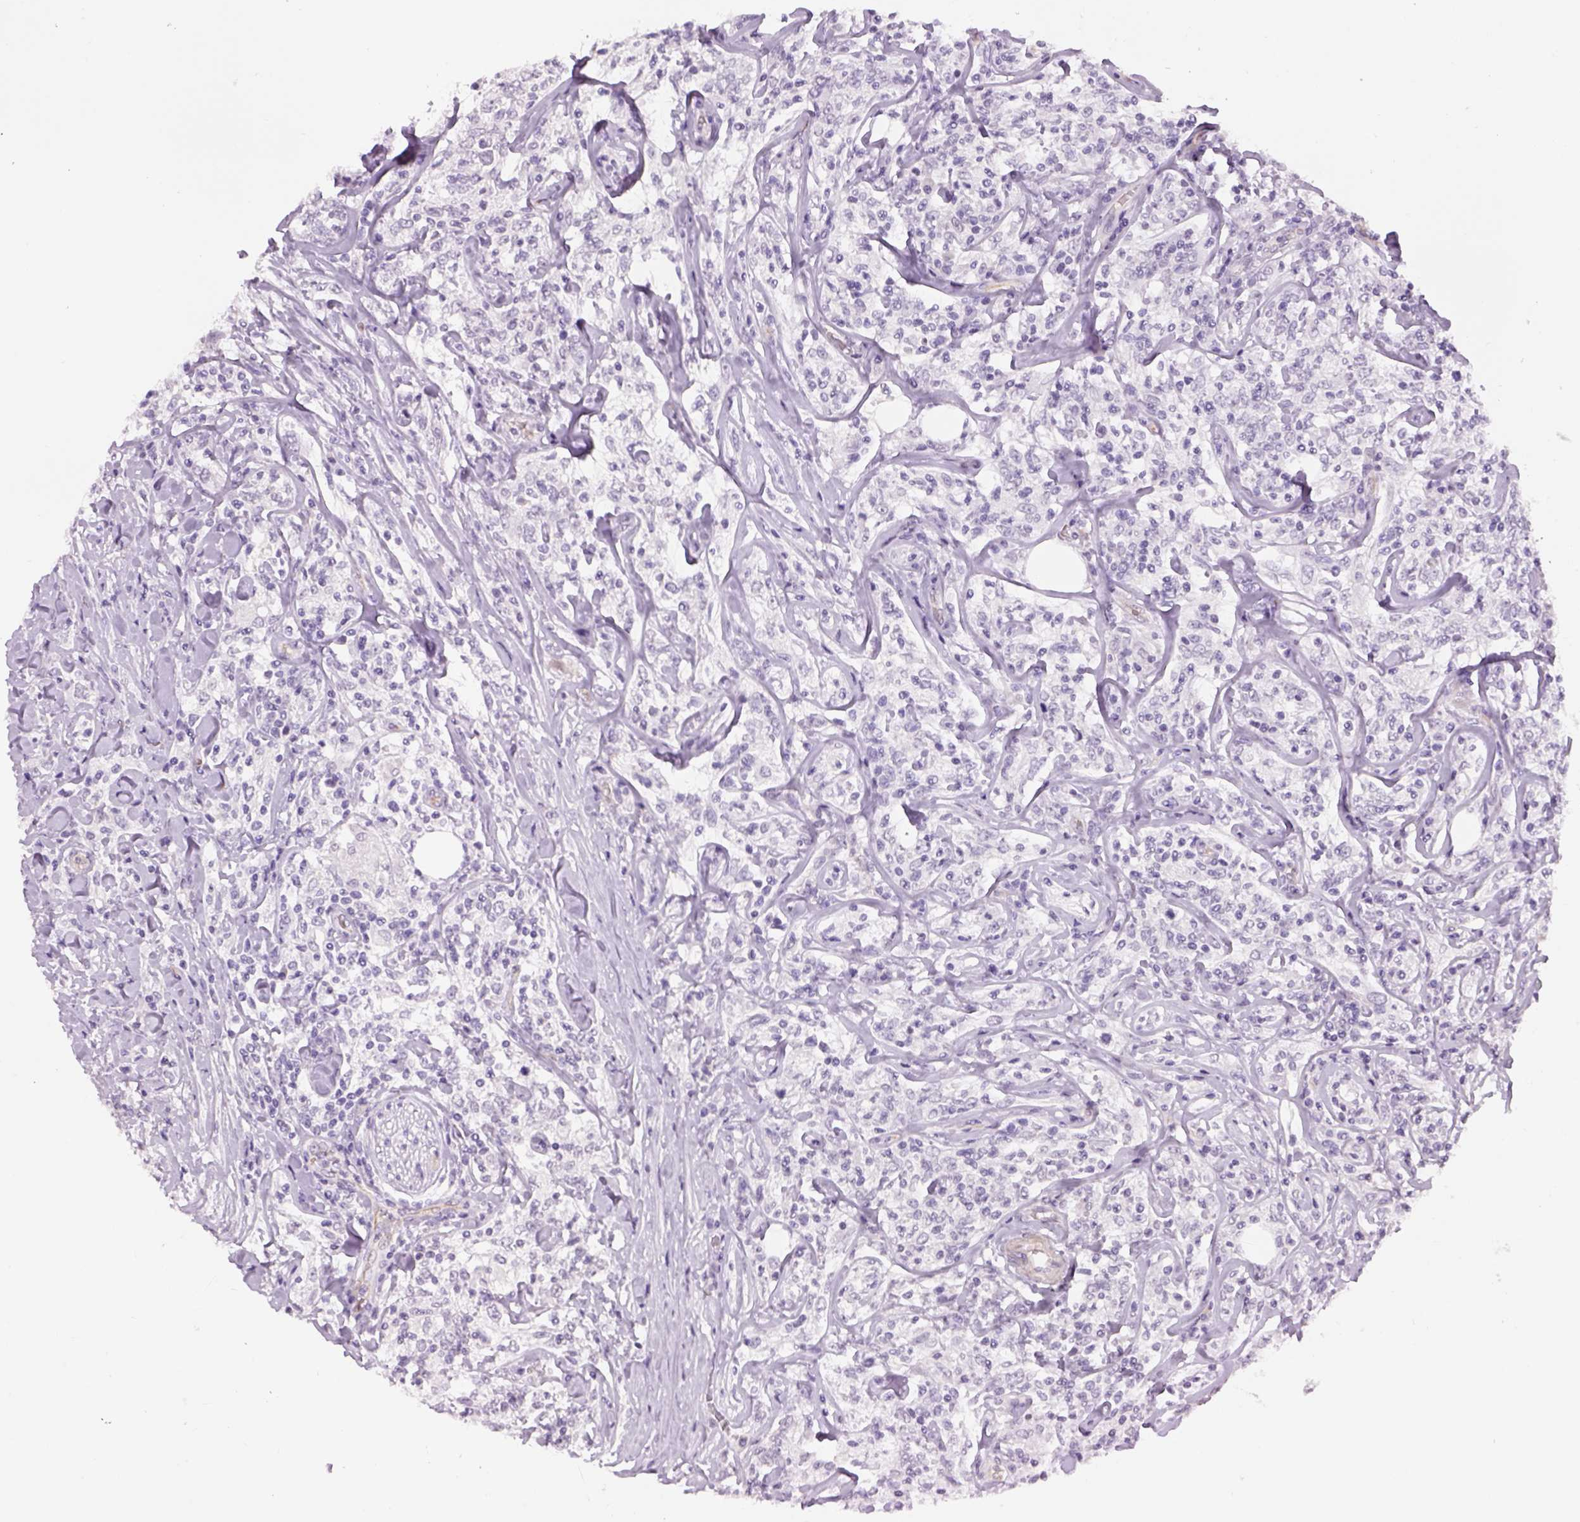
{"staining": {"intensity": "negative", "quantity": "none", "location": "none"}, "tissue": "lymphoma", "cell_type": "Tumor cells", "image_type": "cancer", "snomed": [{"axis": "morphology", "description": "Malignant lymphoma, non-Hodgkin's type, High grade"}, {"axis": "topography", "description": "Lymph node"}], "caption": "Human high-grade malignant lymphoma, non-Hodgkin's type stained for a protein using immunohistochemistry reveals no expression in tumor cells.", "gene": "PRRT1", "patient": {"sex": "female", "age": 84}}